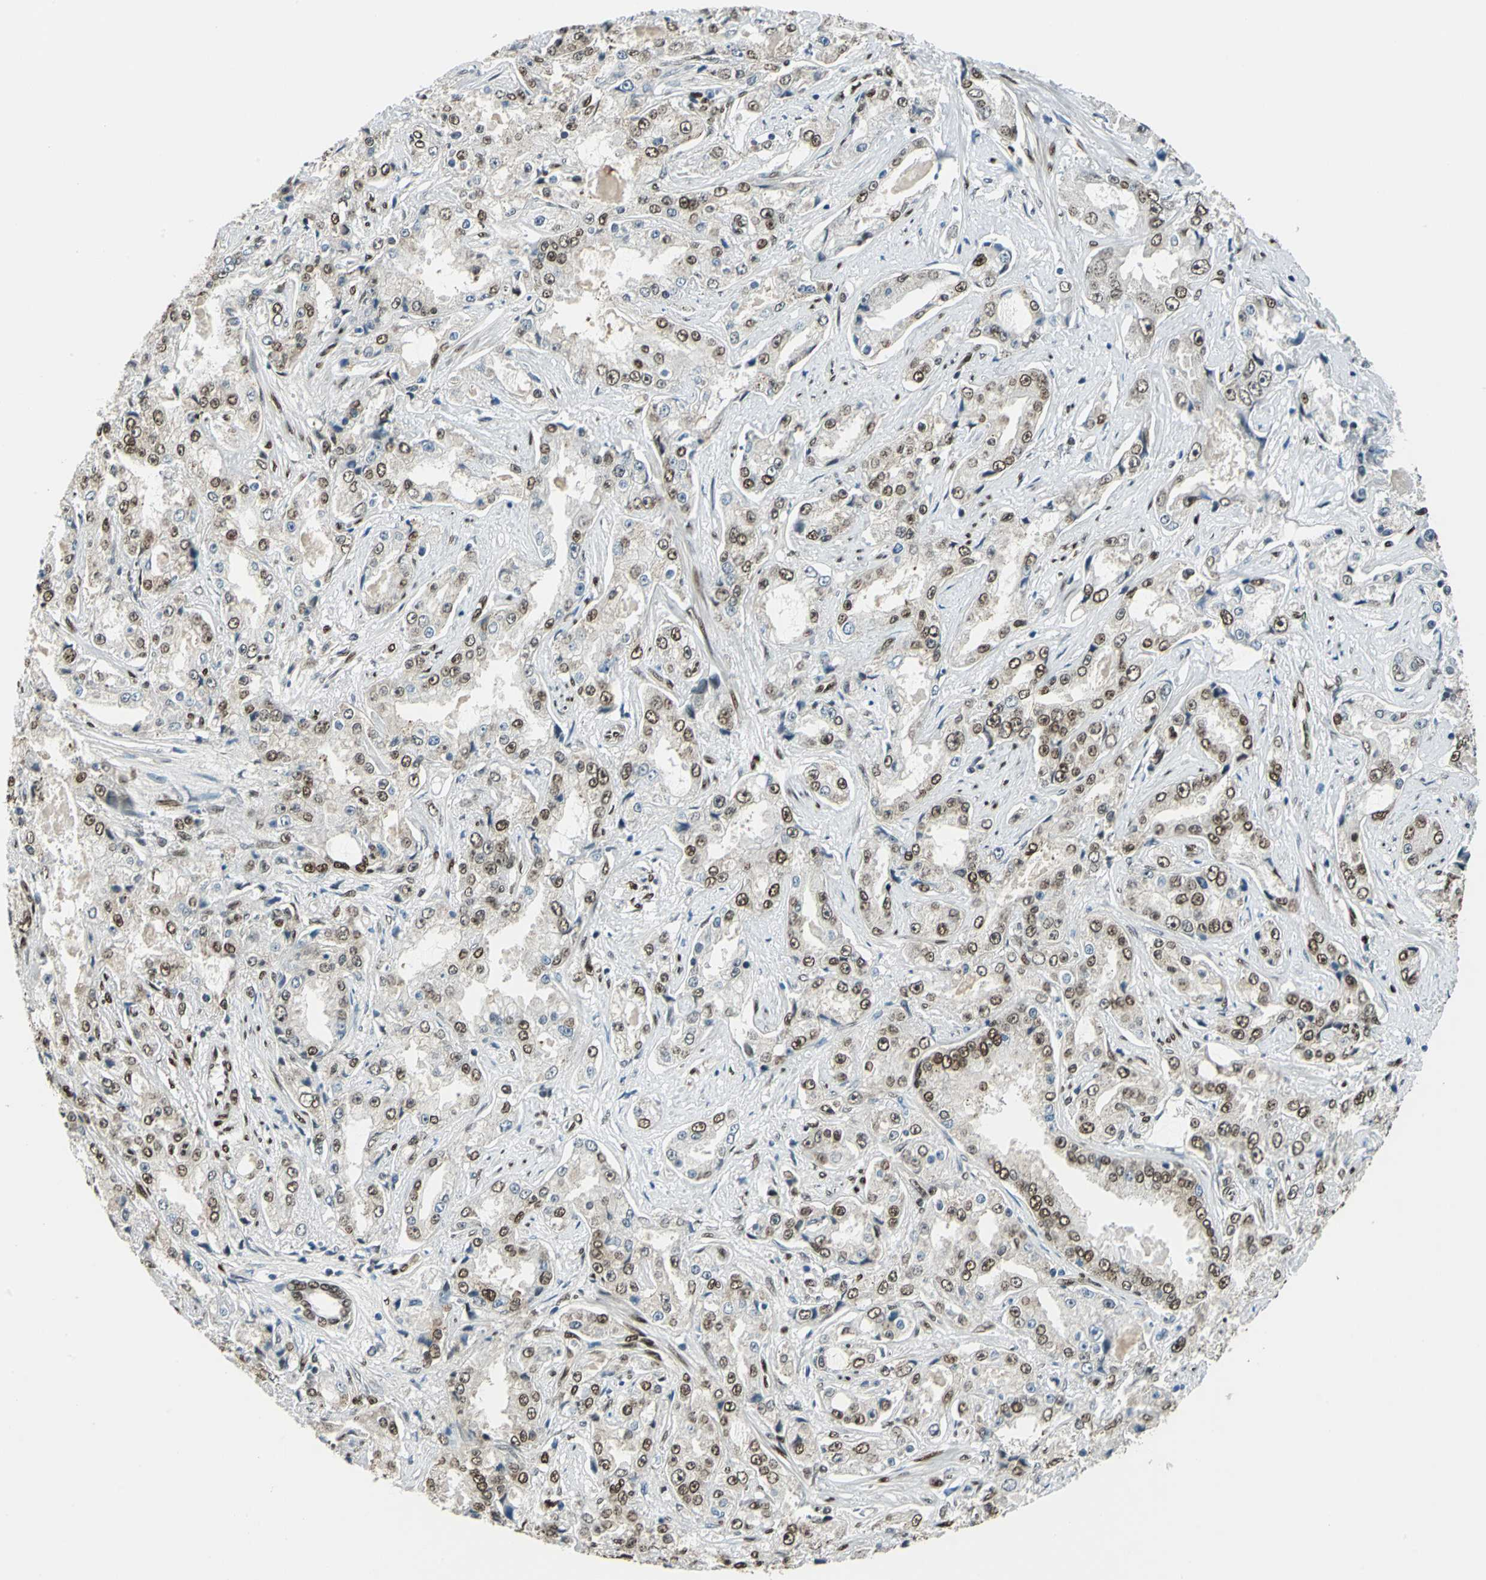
{"staining": {"intensity": "moderate", "quantity": ">75%", "location": "nuclear"}, "tissue": "prostate cancer", "cell_type": "Tumor cells", "image_type": "cancer", "snomed": [{"axis": "morphology", "description": "Adenocarcinoma, High grade"}, {"axis": "topography", "description": "Prostate"}], "caption": "Human prostate cancer stained with a protein marker exhibits moderate staining in tumor cells.", "gene": "NFIA", "patient": {"sex": "male", "age": 73}}